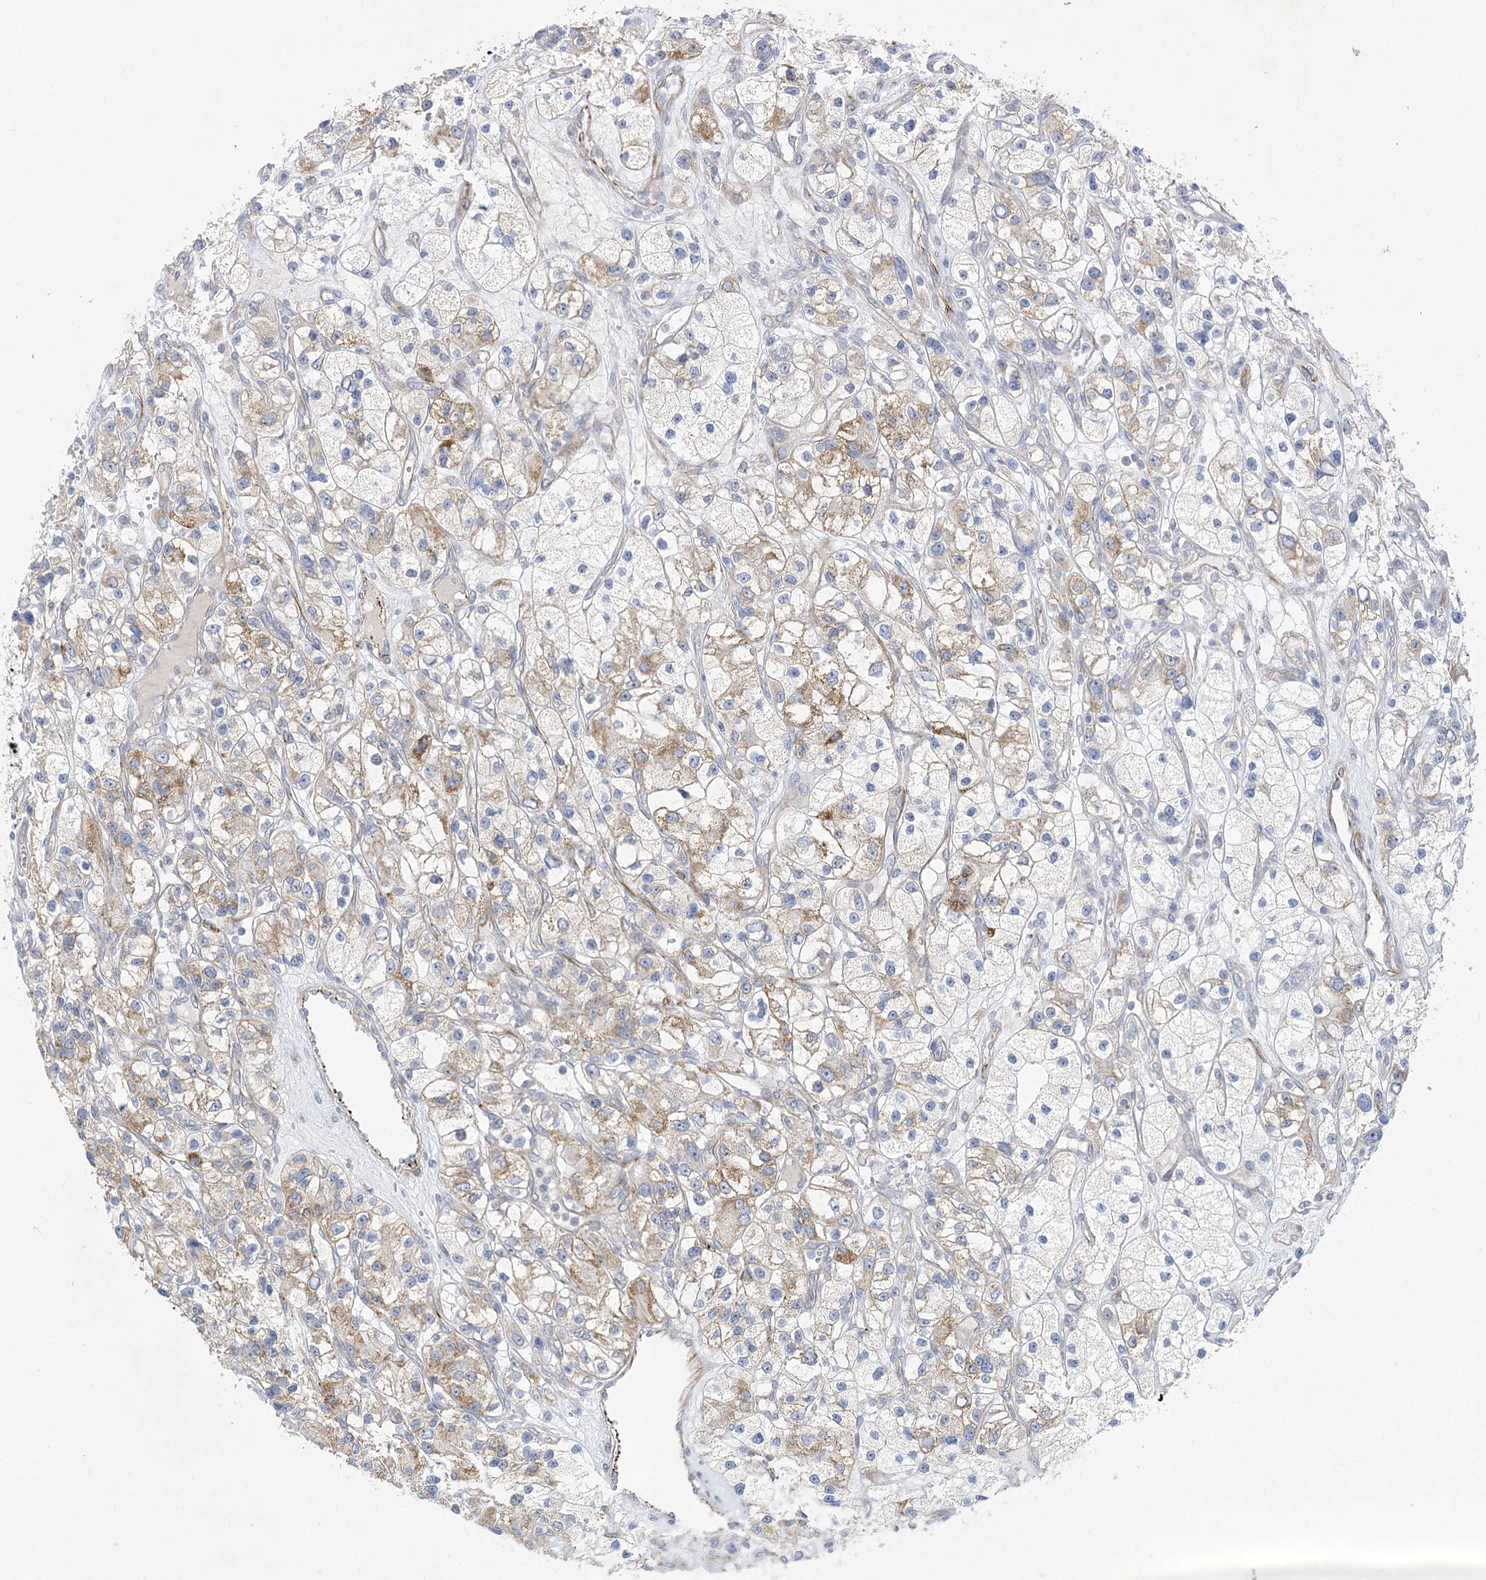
{"staining": {"intensity": "weak", "quantity": ">75%", "location": "cytoplasmic/membranous"}, "tissue": "renal cancer", "cell_type": "Tumor cells", "image_type": "cancer", "snomed": [{"axis": "morphology", "description": "Adenocarcinoma, NOS"}, {"axis": "topography", "description": "Kidney"}], "caption": "A brown stain highlights weak cytoplasmic/membranous staining of a protein in renal adenocarcinoma tumor cells. (DAB IHC, brown staining for protein, blue staining for nuclei).", "gene": "DHTKD1", "patient": {"sex": "female", "age": 57}}